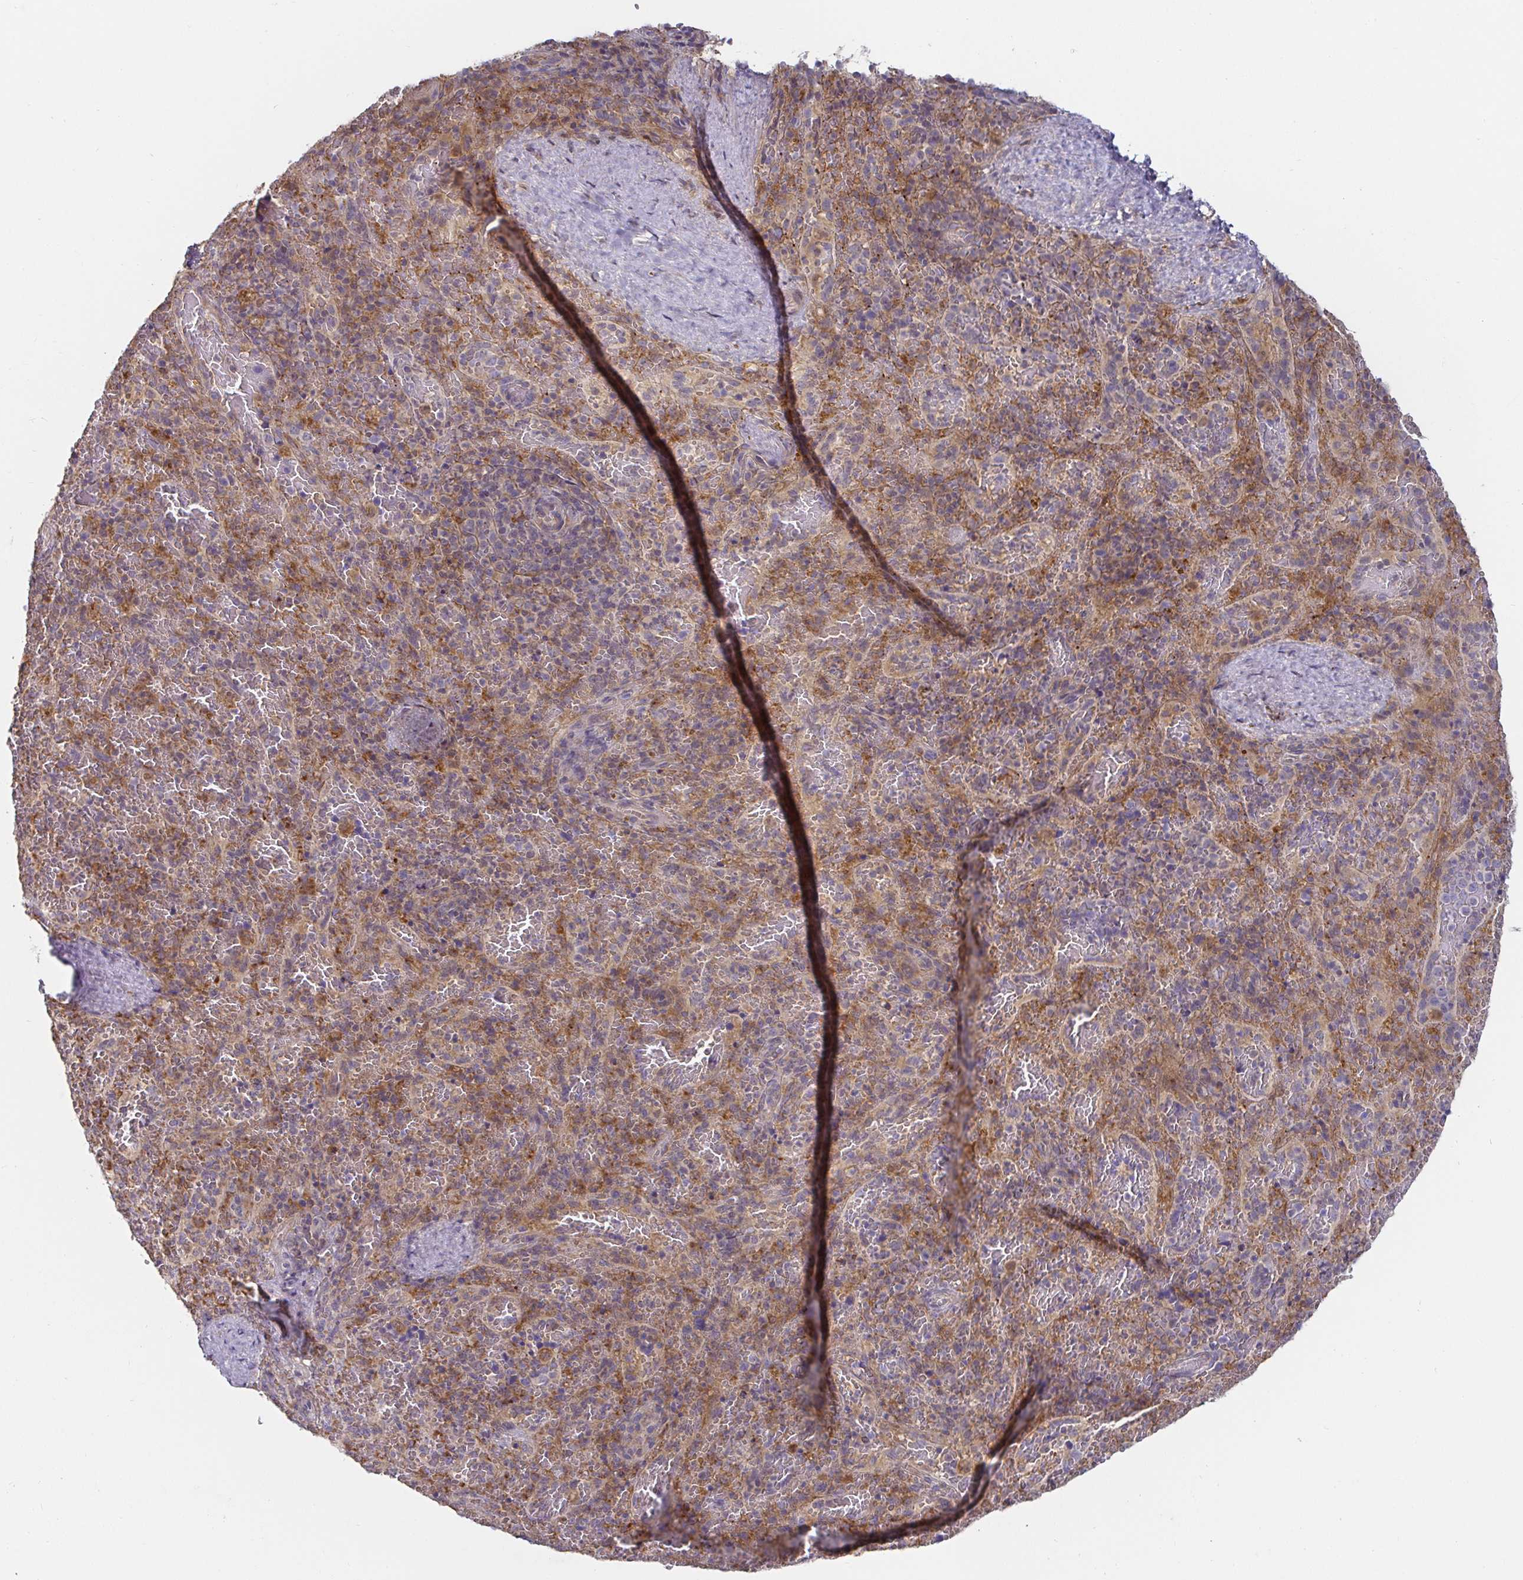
{"staining": {"intensity": "strong", "quantity": "<25%", "location": "cytoplasmic/membranous"}, "tissue": "spleen", "cell_type": "Cells in red pulp", "image_type": "normal", "snomed": [{"axis": "morphology", "description": "Normal tissue, NOS"}, {"axis": "topography", "description": "Spleen"}], "caption": "Protein staining demonstrates strong cytoplasmic/membranous staining in about <25% of cells in red pulp in normal spleen. The staining was performed using DAB (3,3'-diaminobenzidine), with brown indicating positive protein expression. Nuclei are stained blue with hematoxylin.", "gene": "CDH18", "patient": {"sex": "female", "age": 50}}